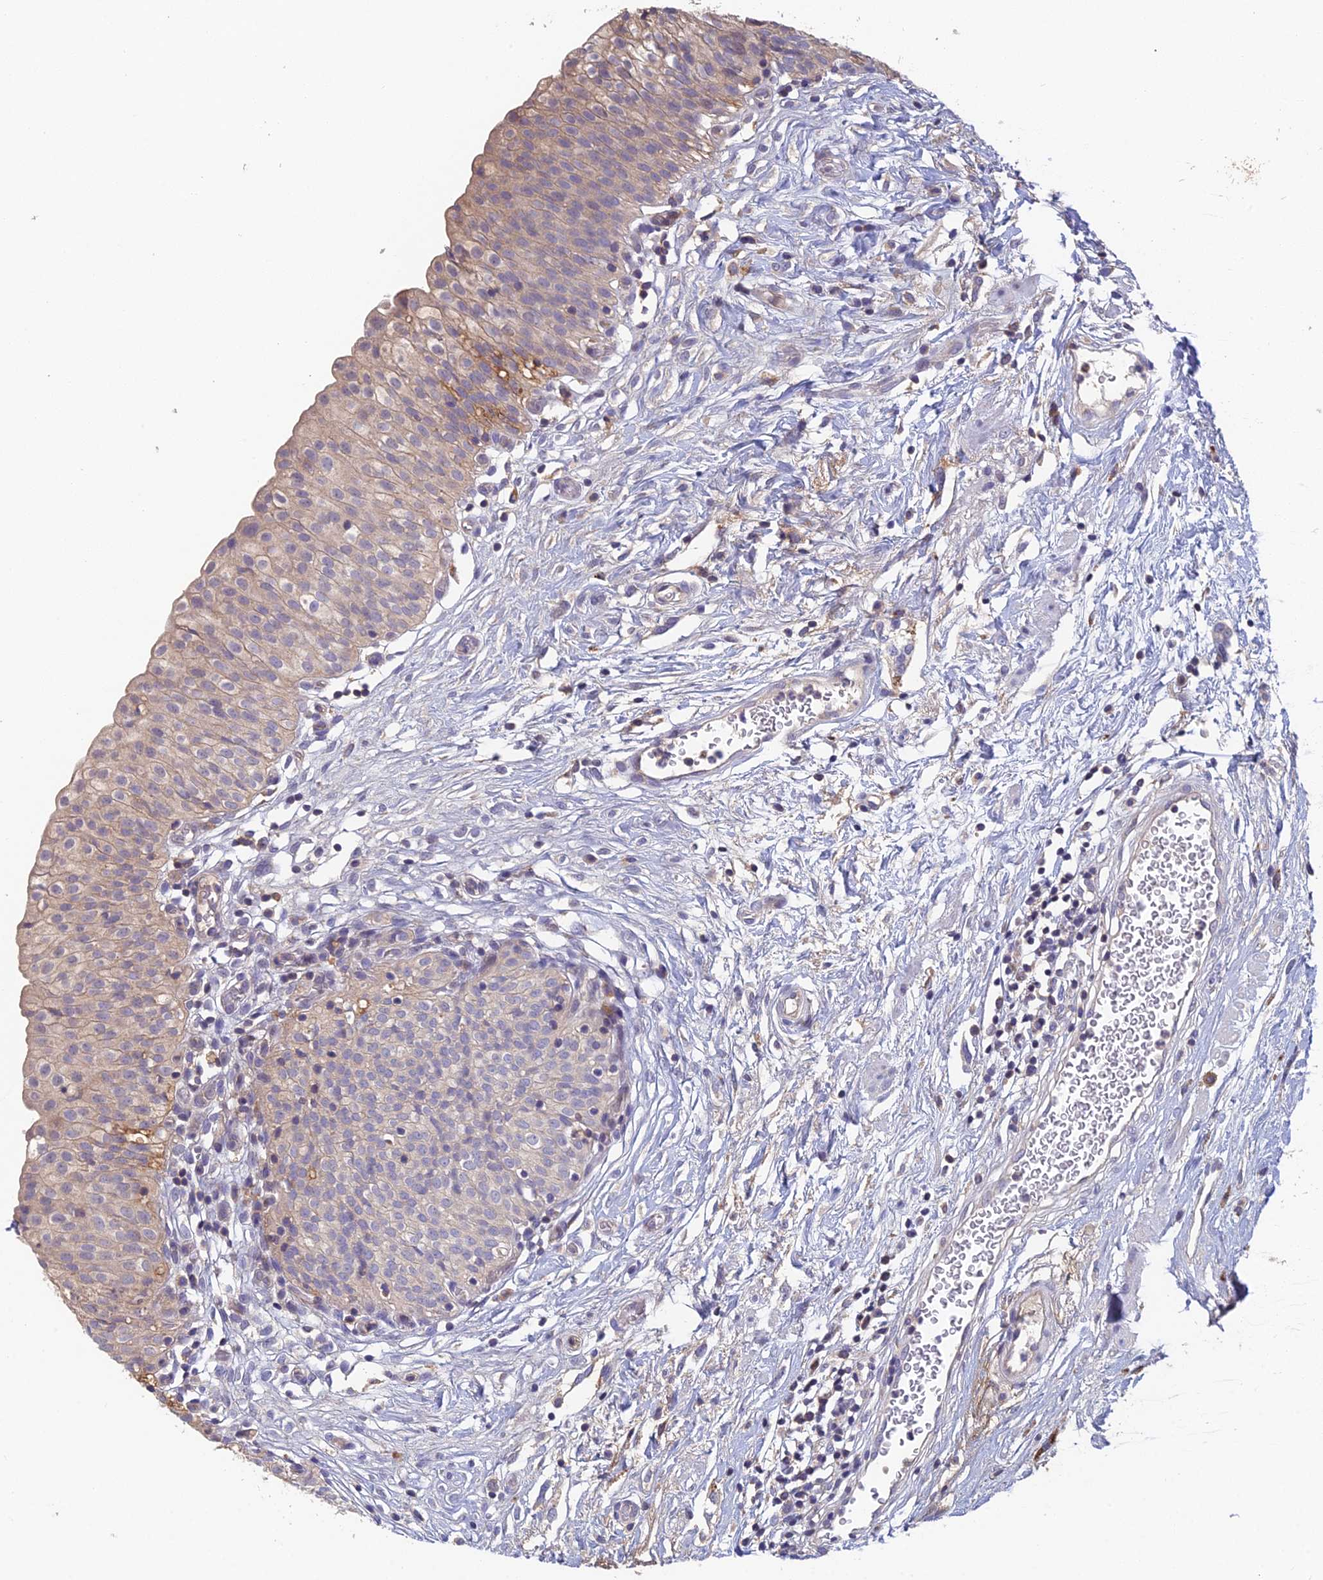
{"staining": {"intensity": "weak", "quantity": "<25%", "location": "nuclear"}, "tissue": "urinary bladder", "cell_type": "Urothelial cells", "image_type": "normal", "snomed": [{"axis": "morphology", "description": "Normal tissue, NOS"}, {"axis": "topography", "description": "Urinary bladder"}], "caption": "Micrograph shows no significant protein staining in urothelial cells of normal urinary bladder.", "gene": "ADAMTS13", "patient": {"sex": "male", "age": 55}}